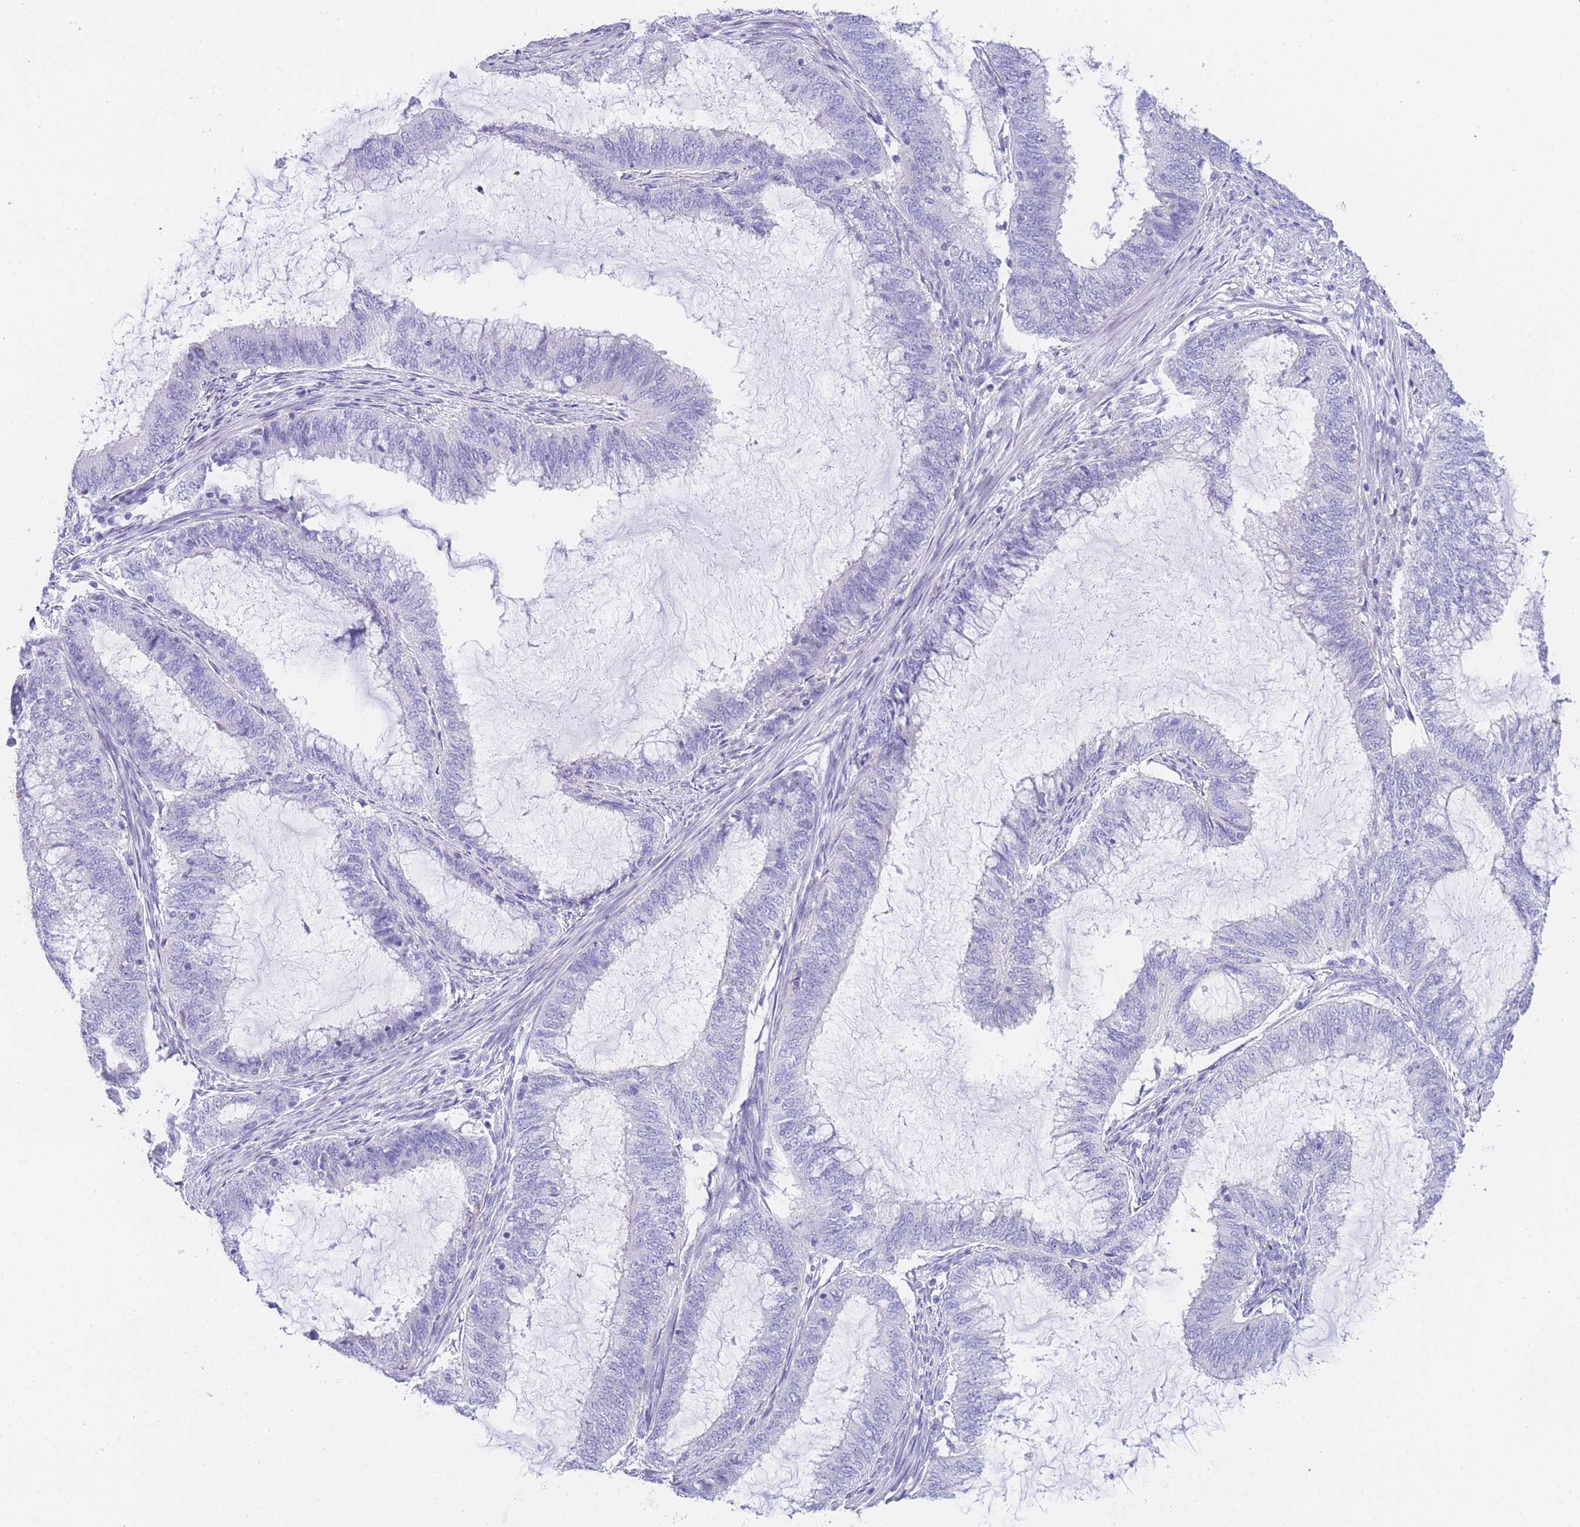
{"staining": {"intensity": "negative", "quantity": "none", "location": "none"}, "tissue": "endometrial cancer", "cell_type": "Tumor cells", "image_type": "cancer", "snomed": [{"axis": "morphology", "description": "Adenocarcinoma, NOS"}, {"axis": "topography", "description": "Endometrium"}], "caption": "Immunohistochemistry of endometrial cancer (adenocarcinoma) demonstrates no expression in tumor cells.", "gene": "TIFAB", "patient": {"sex": "female", "age": 51}}